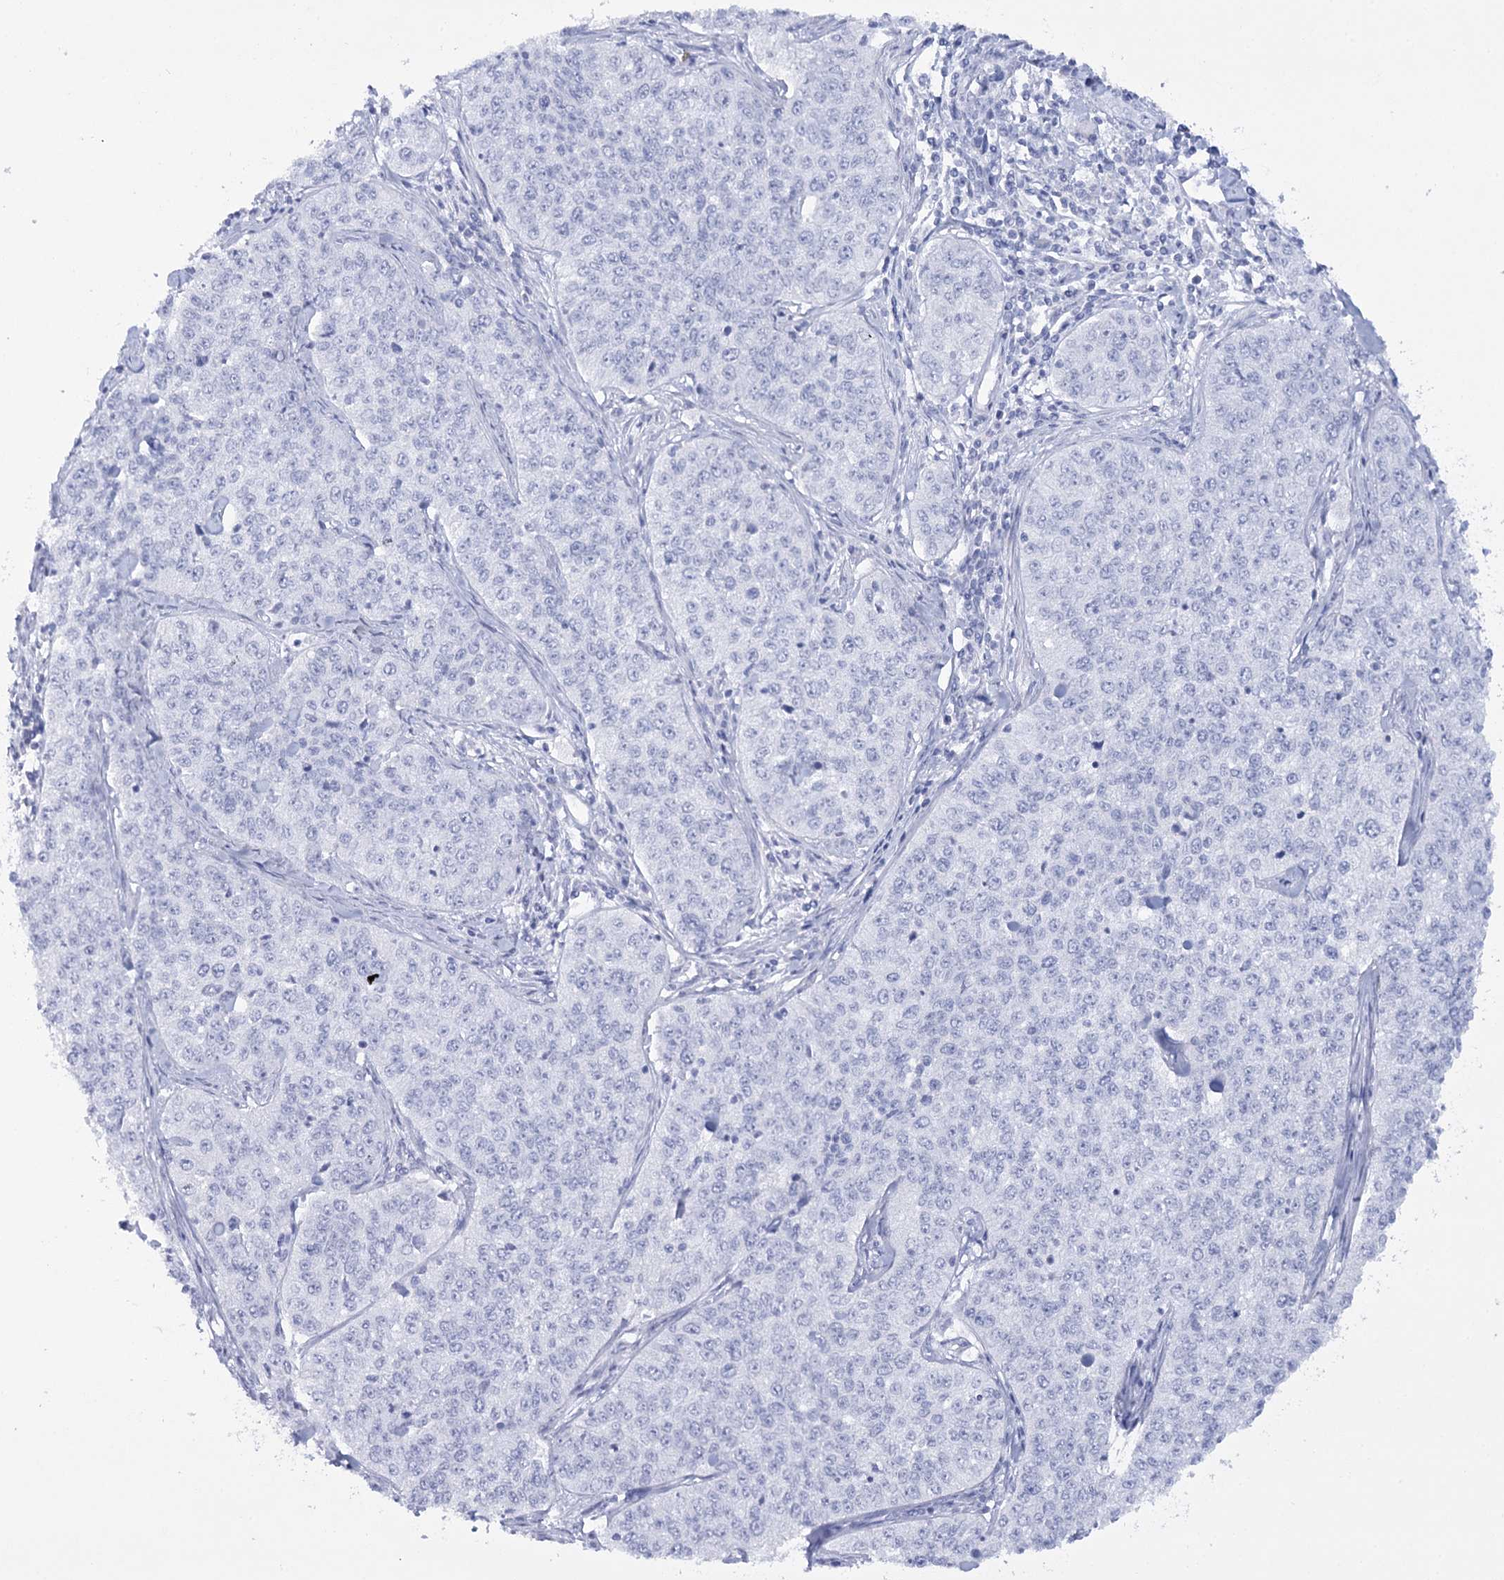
{"staining": {"intensity": "negative", "quantity": "none", "location": "none"}, "tissue": "cervical cancer", "cell_type": "Tumor cells", "image_type": "cancer", "snomed": [{"axis": "morphology", "description": "Squamous cell carcinoma, NOS"}, {"axis": "topography", "description": "Cervix"}], "caption": "Immunohistochemistry (IHC) histopathology image of neoplastic tissue: cervical squamous cell carcinoma stained with DAB (3,3'-diaminobenzidine) displays no significant protein staining in tumor cells. The staining is performed using DAB brown chromogen with nuclei counter-stained in using hematoxylin.", "gene": "RNF186", "patient": {"sex": "female", "age": 35}}